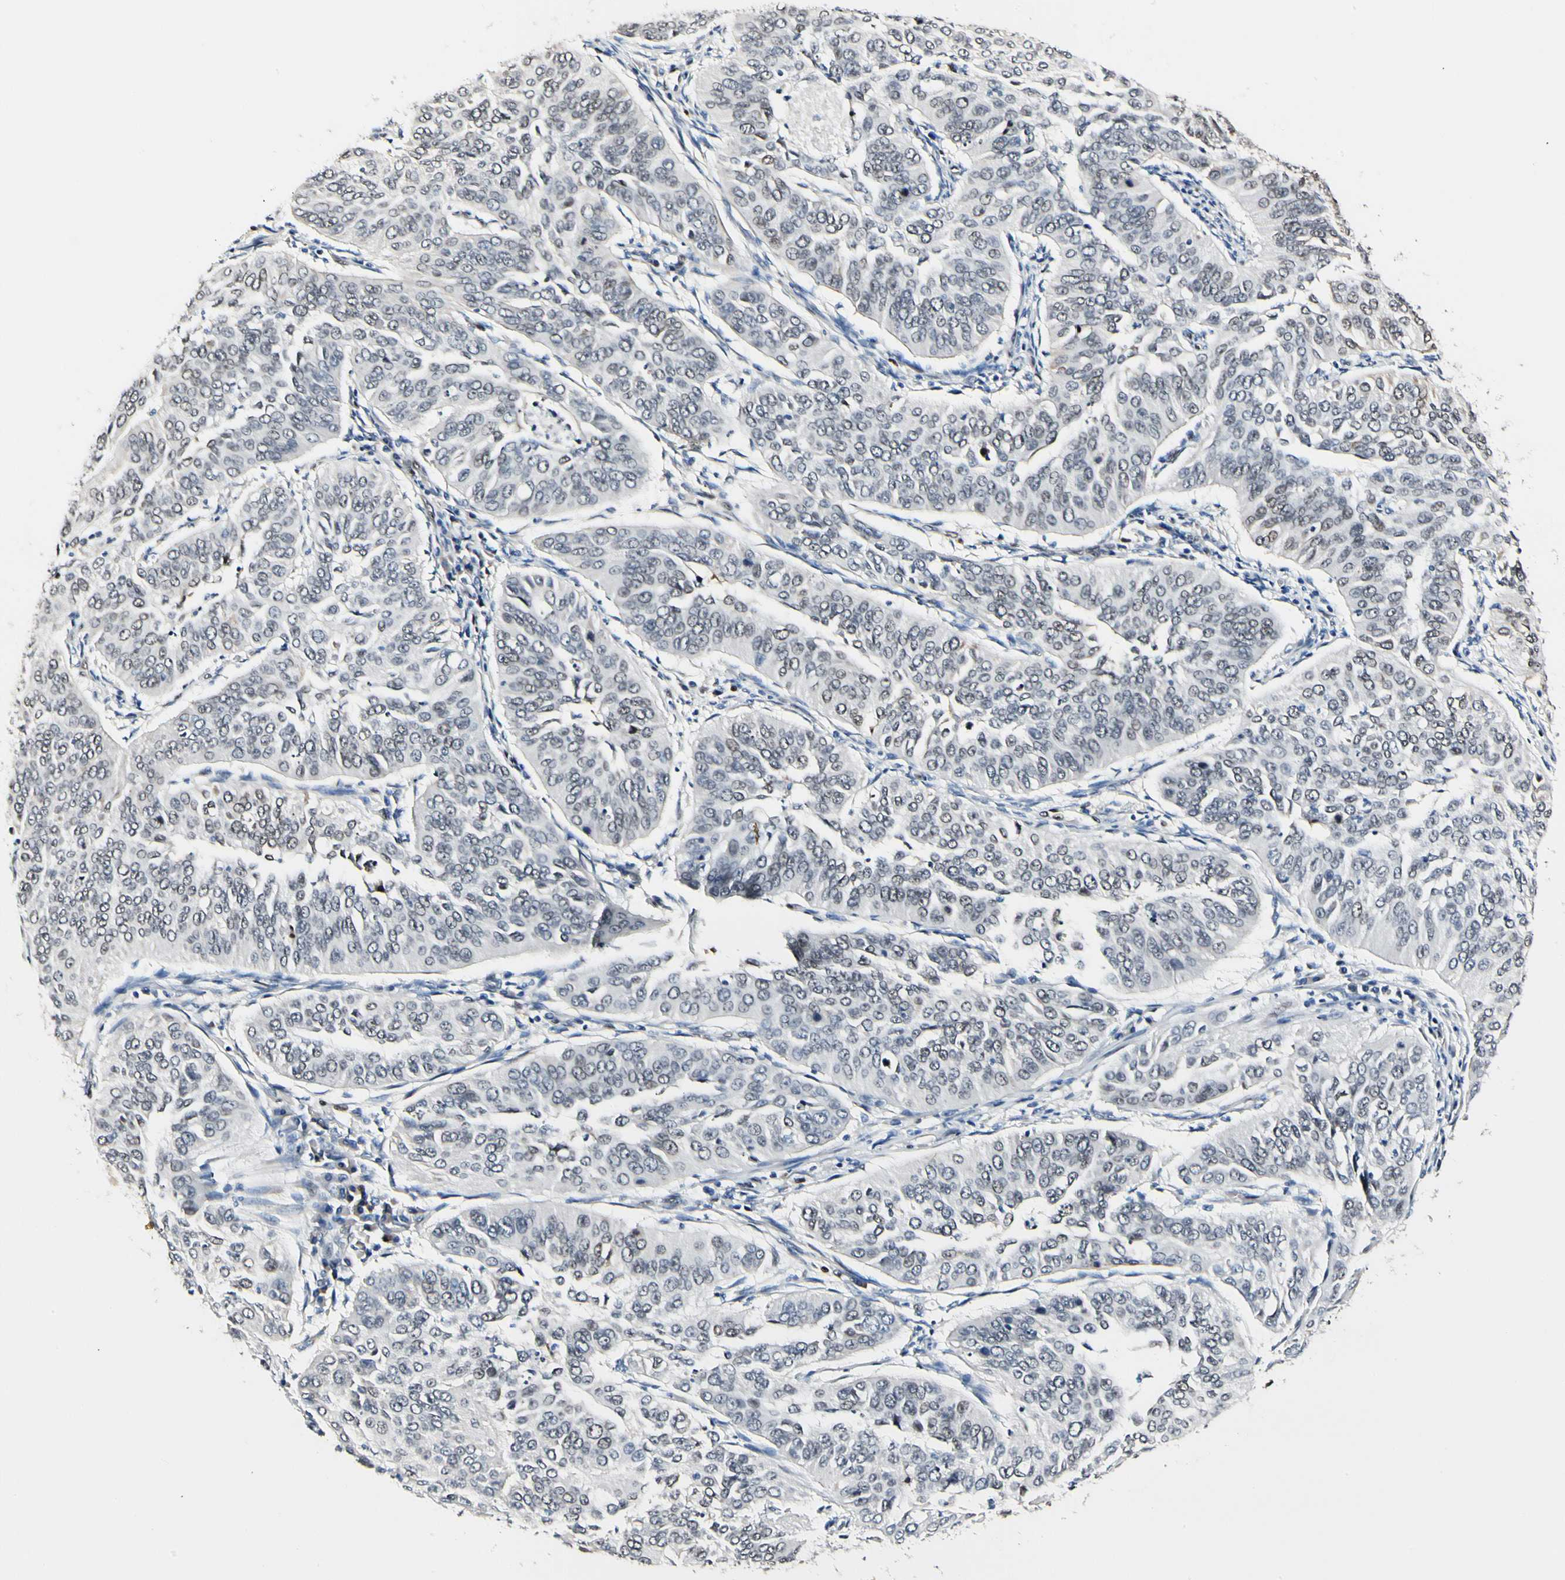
{"staining": {"intensity": "weak", "quantity": "<25%", "location": "nuclear"}, "tissue": "cervical cancer", "cell_type": "Tumor cells", "image_type": "cancer", "snomed": [{"axis": "morphology", "description": "Normal tissue, NOS"}, {"axis": "morphology", "description": "Squamous cell carcinoma, NOS"}, {"axis": "topography", "description": "Cervix"}], "caption": "Image shows no protein staining in tumor cells of cervical cancer tissue.", "gene": "NFIA", "patient": {"sex": "female", "age": 39}}